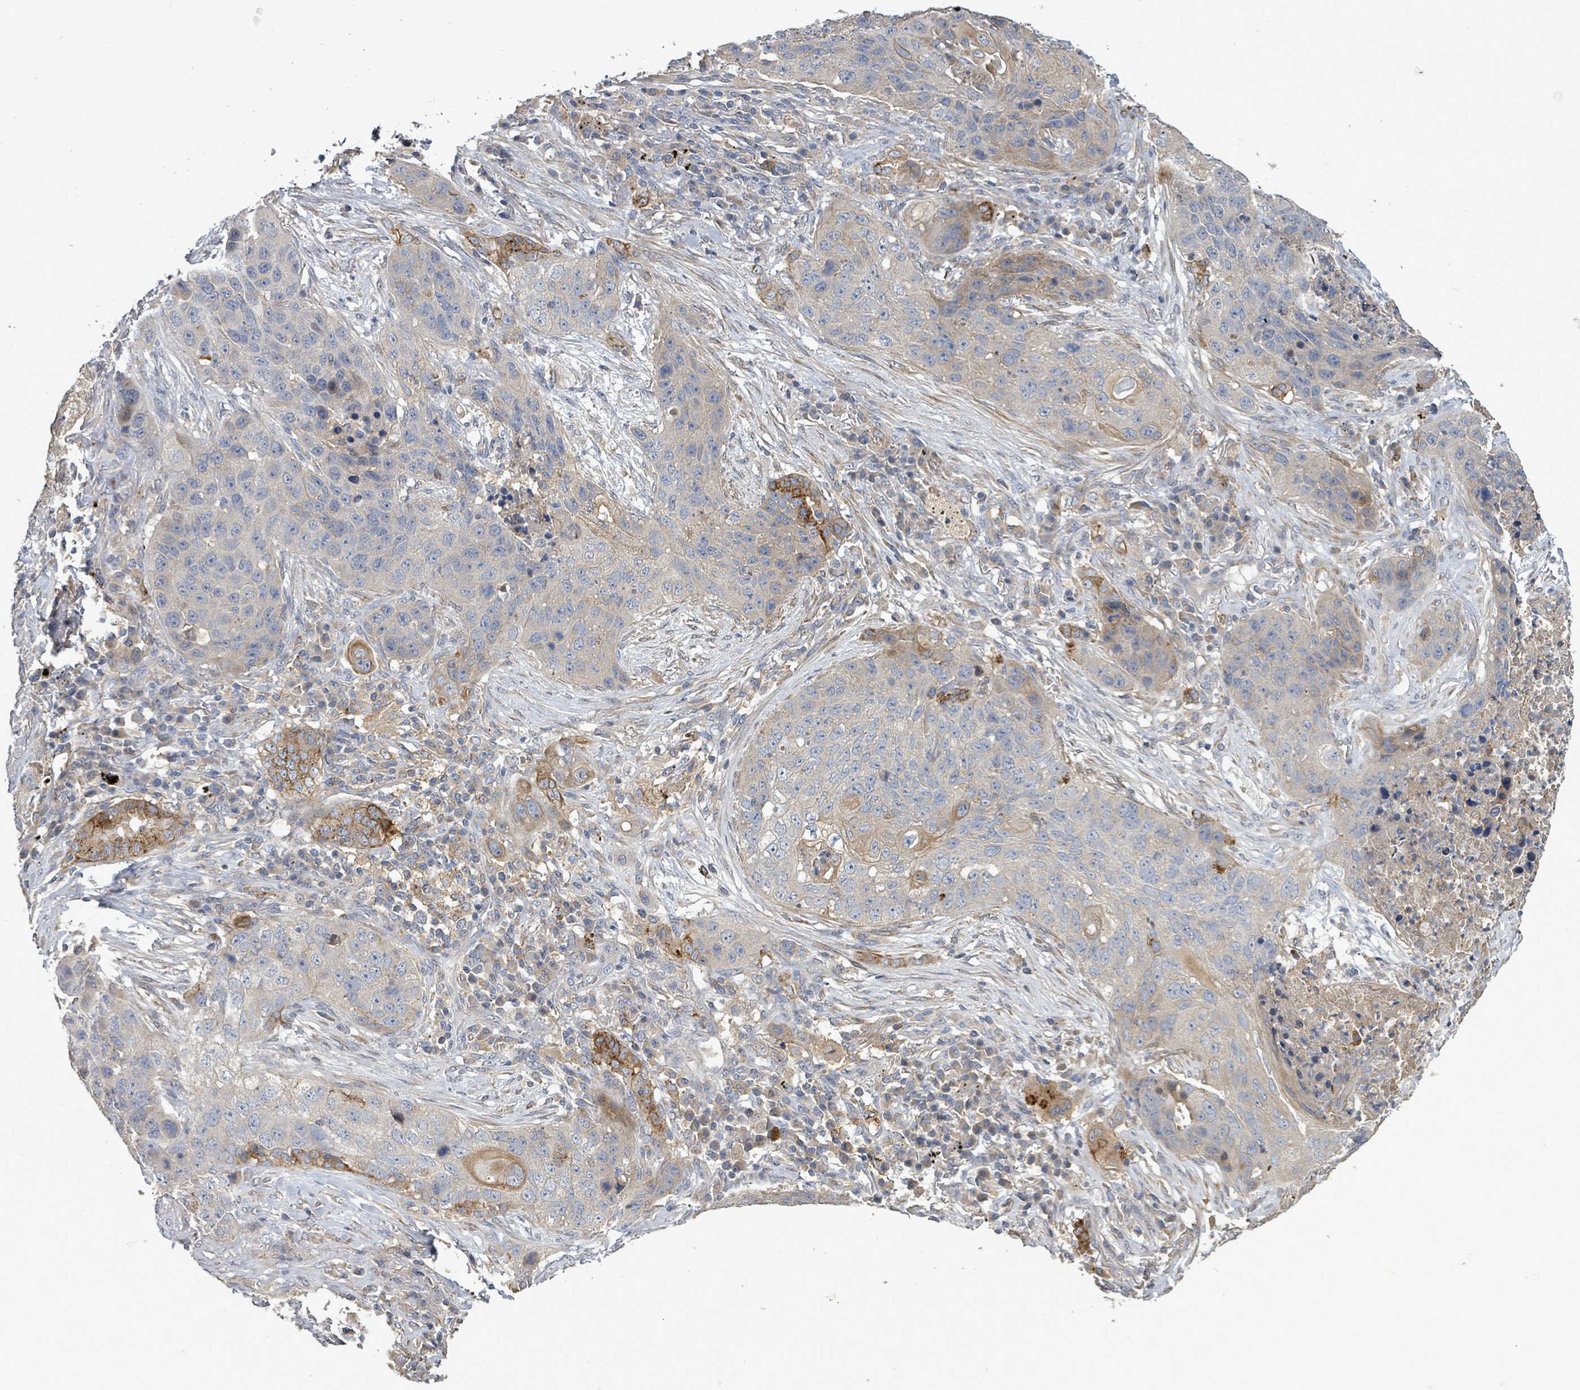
{"staining": {"intensity": "moderate", "quantity": "<25%", "location": "cytoplasmic/membranous"}, "tissue": "lung cancer", "cell_type": "Tumor cells", "image_type": "cancer", "snomed": [{"axis": "morphology", "description": "Squamous cell carcinoma, NOS"}, {"axis": "topography", "description": "Lung"}], "caption": "Immunohistochemical staining of lung cancer shows low levels of moderate cytoplasmic/membranous positivity in about <25% of tumor cells.", "gene": "PLAAT1", "patient": {"sex": "female", "age": 63}}